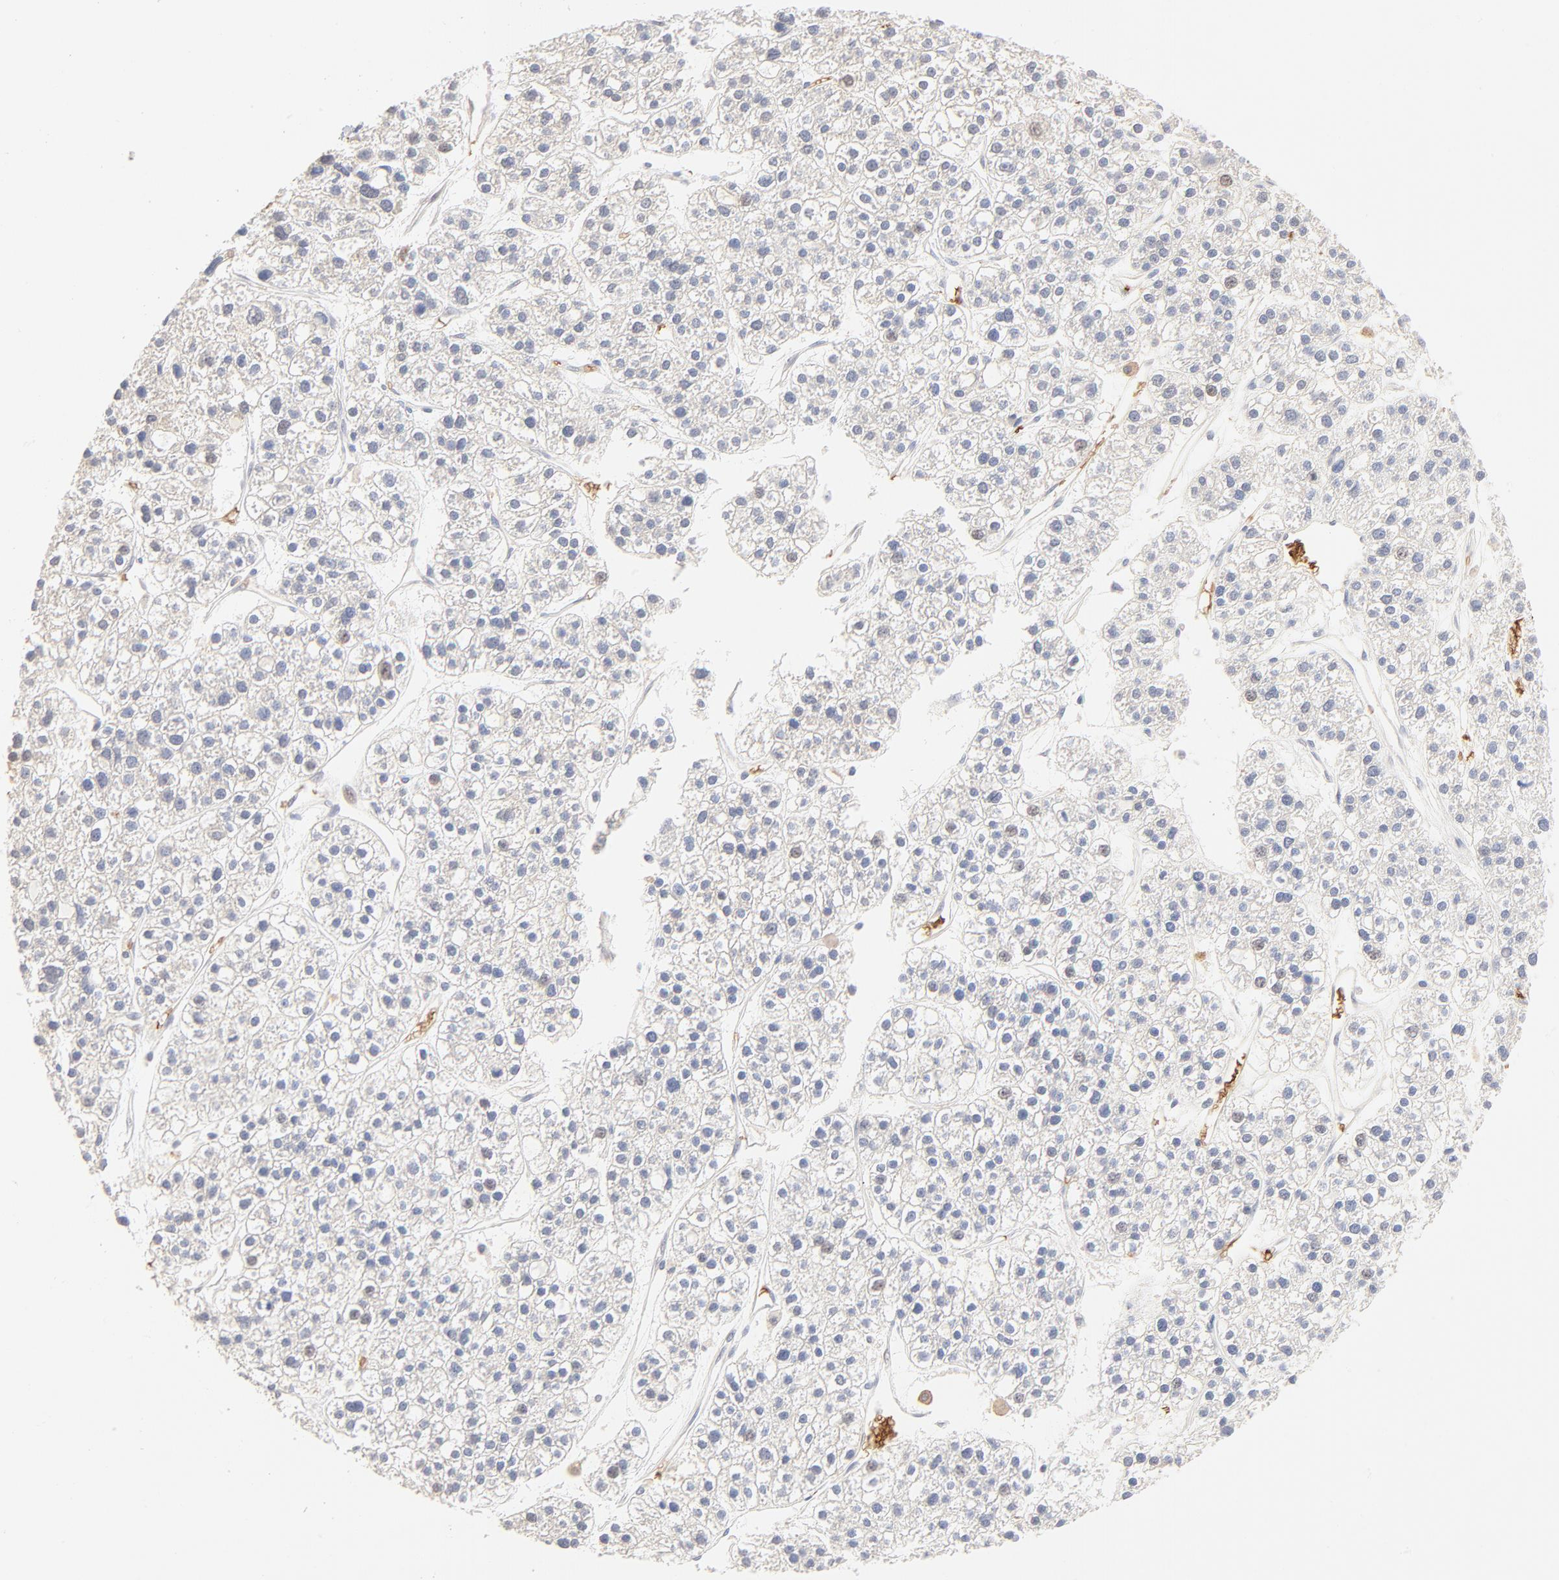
{"staining": {"intensity": "negative", "quantity": "none", "location": "none"}, "tissue": "liver cancer", "cell_type": "Tumor cells", "image_type": "cancer", "snomed": [{"axis": "morphology", "description": "Carcinoma, Hepatocellular, NOS"}, {"axis": "topography", "description": "Liver"}], "caption": "This histopathology image is of liver cancer (hepatocellular carcinoma) stained with immunohistochemistry to label a protein in brown with the nuclei are counter-stained blue. There is no positivity in tumor cells.", "gene": "SPTB", "patient": {"sex": "female", "age": 85}}